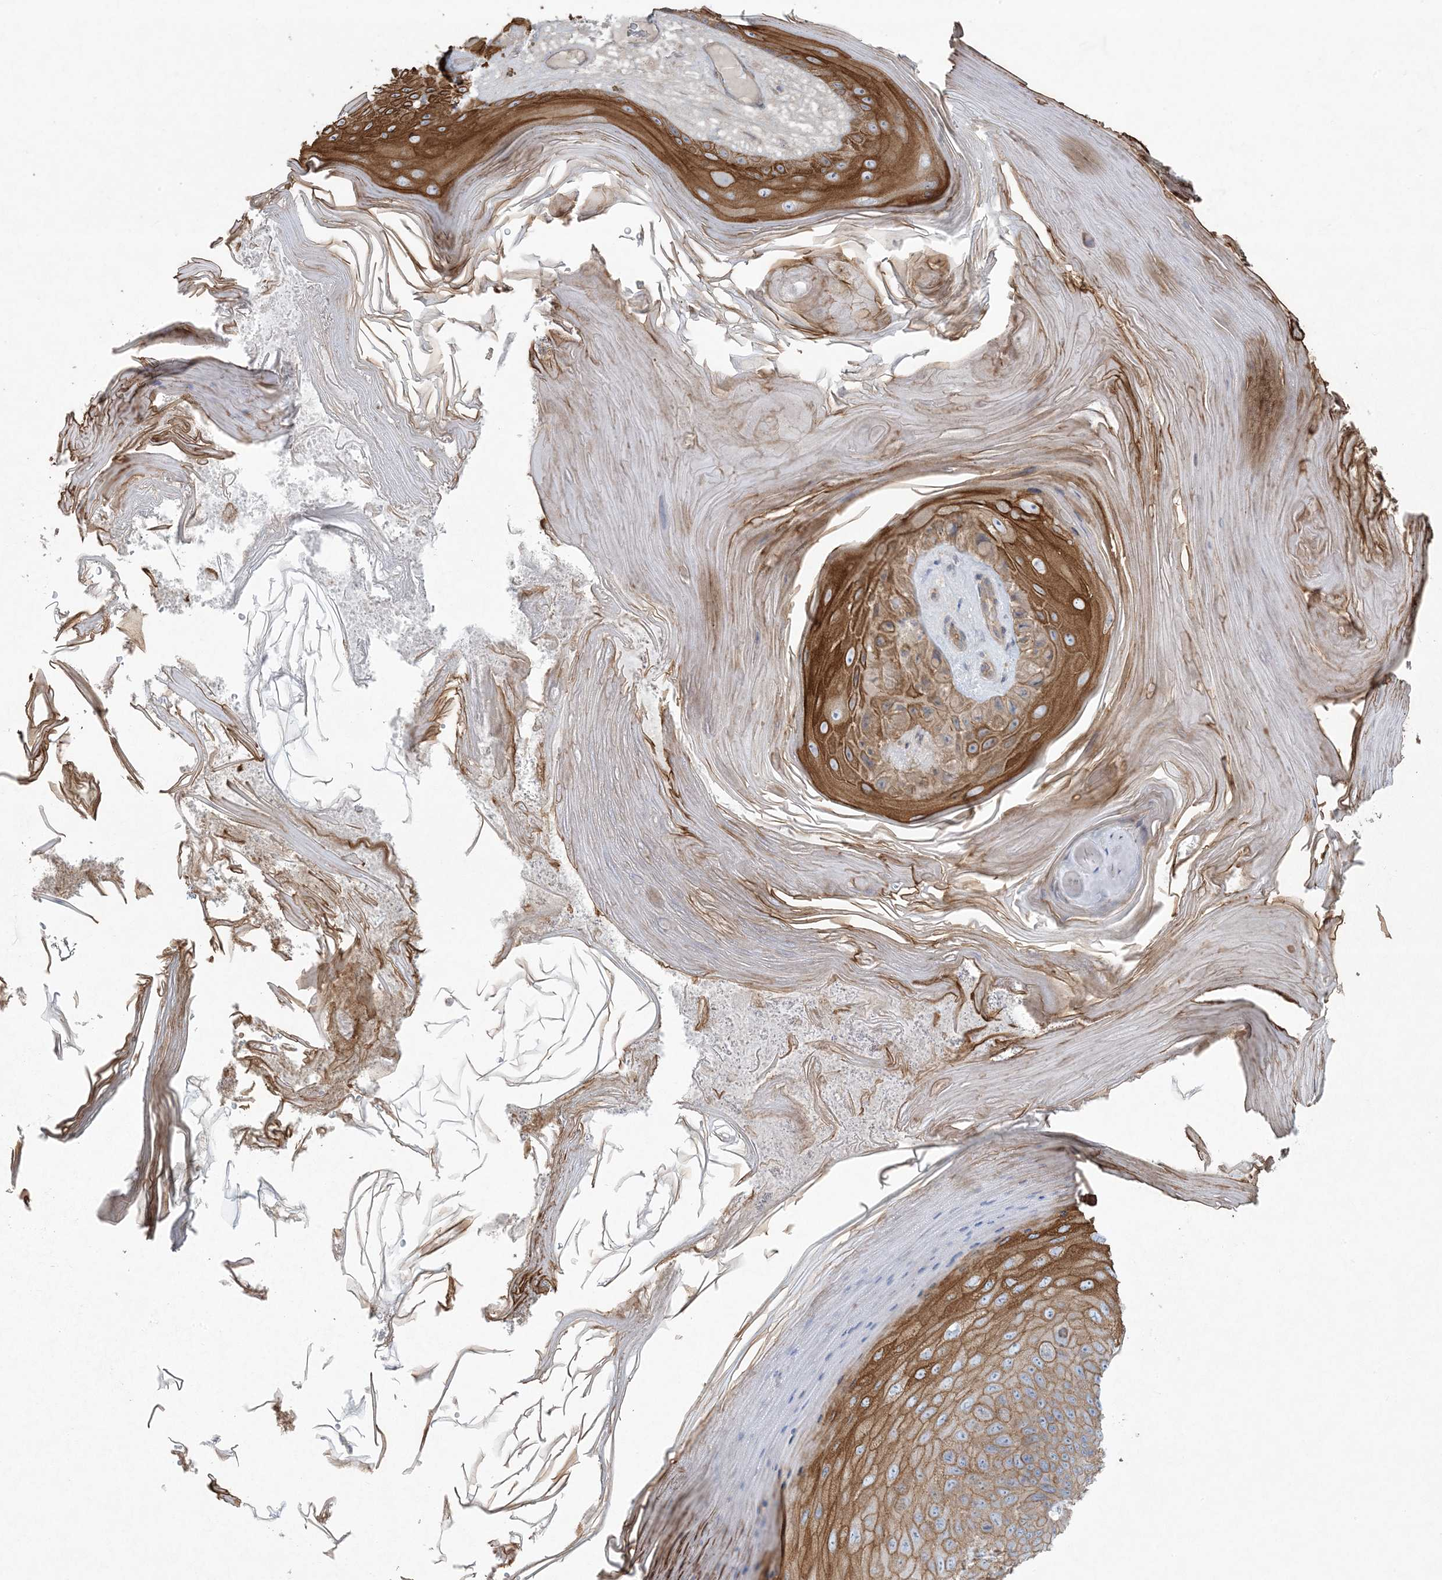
{"staining": {"intensity": "strong", "quantity": ">75%", "location": "cytoplasmic/membranous"}, "tissue": "skin cancer", "cell_type": "Tumor cells", "image_type": "cancer", "snomed": [{"axis": "morphology", "description": "Squamous cell carcinoma, NOS"}, {"axis": "topography", "description": "Skin"}], "caption": "Immunohistochemistry of skin squamous cell carcinoma reveals high levels of strong cytoplasmic/membranous positivity in approximately >75% of tumor cells. (DAB IHC, brown staining for protein, blue staining for nuclei).", "gene": "PIK3R4", "patient": {"sex": "female", "age": 88}}